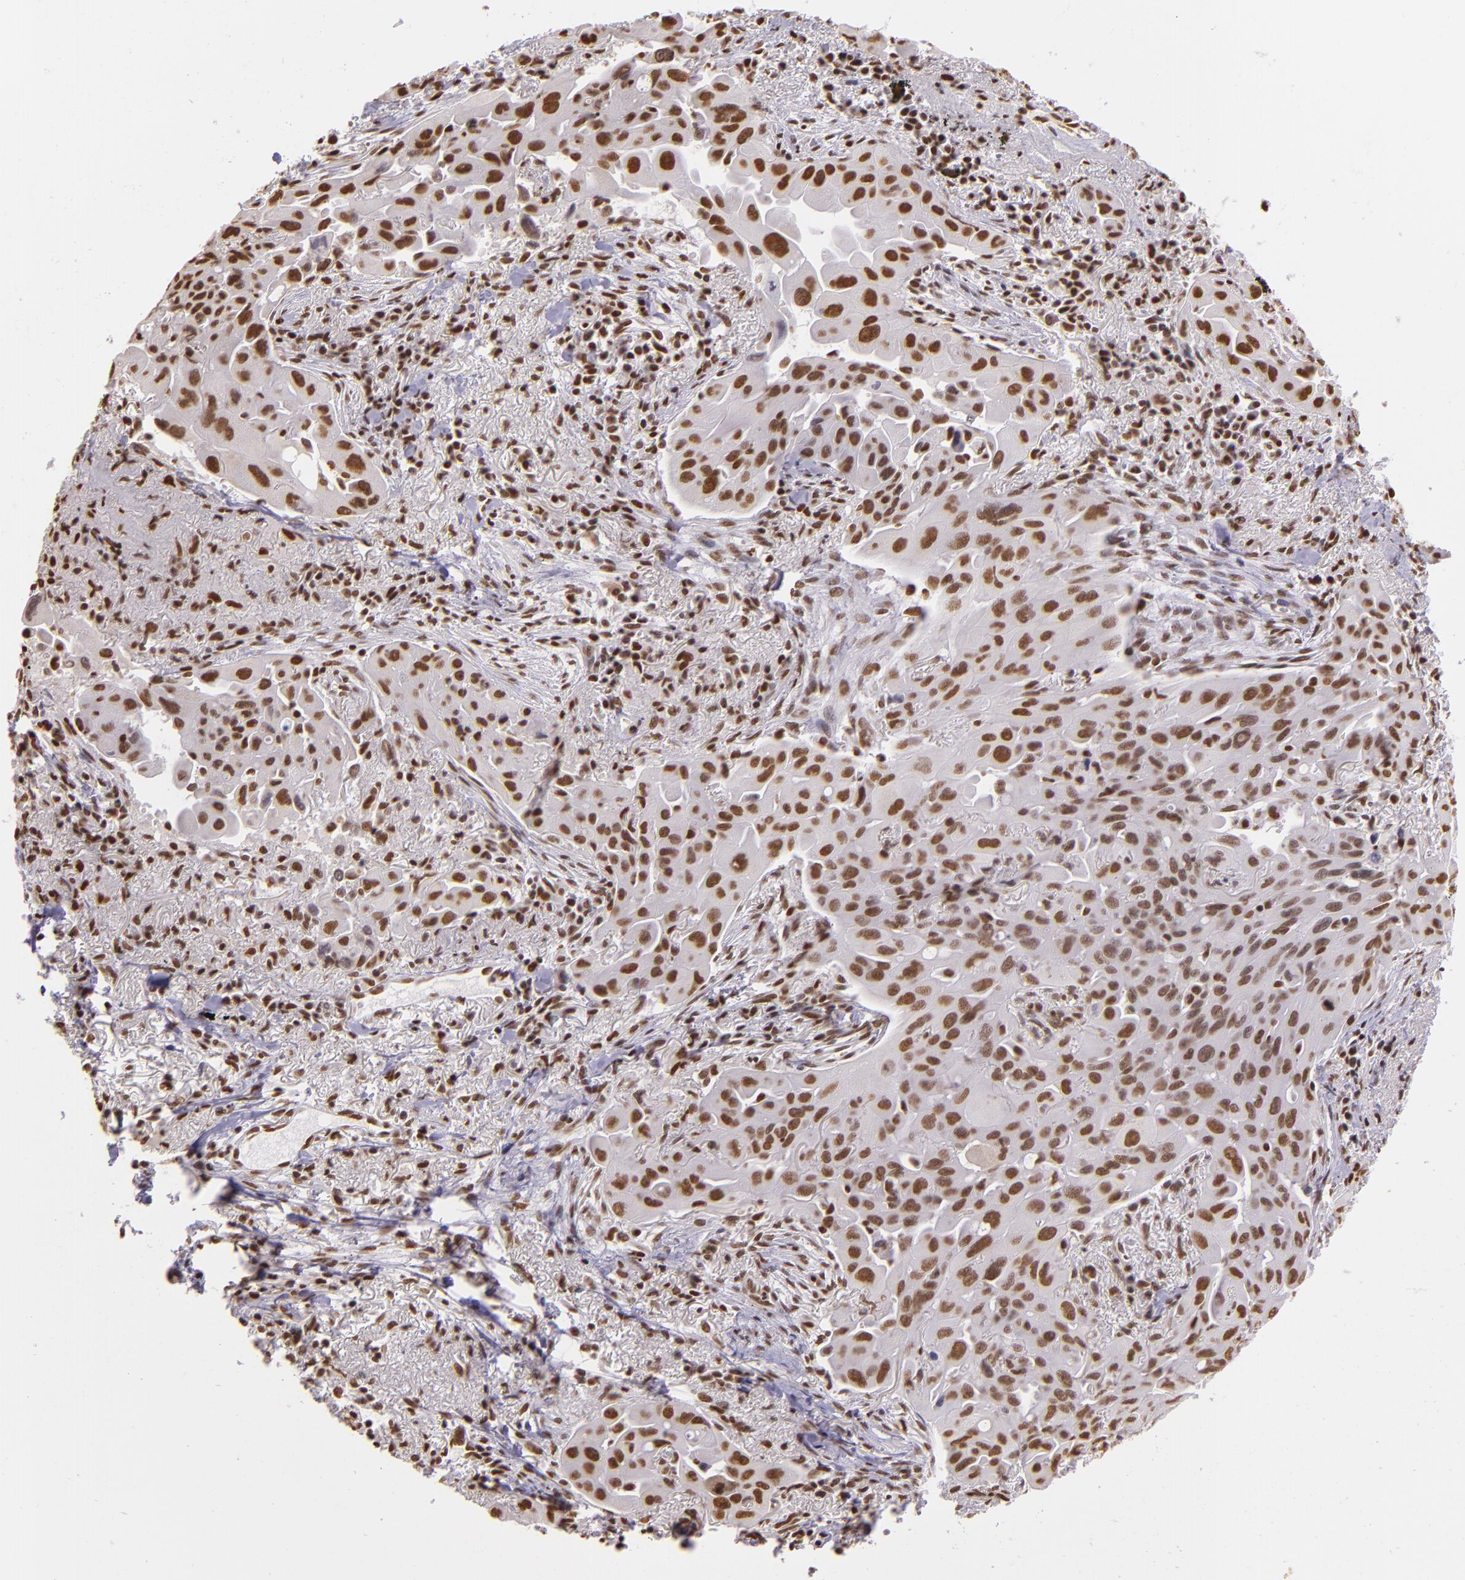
{"staining": {"intensity": "moderate", "quantity": ">75%", "location": "nuclear"}, "tissue": "lung cancer", "cell_type": "Tumor cells", "image_type": "cancer", "snomed": [{"axis": "morphology", "description": "Adenocarcinoma, NOS"}, {"axis": "topography", "description": "Lung"}], "caption": "A medium amount of moderate nuclear expression is appreciated in approximately >75% of tumor cells in adenocarcinoma (lung) tissue.", "gene": "USF1", "patient": {"sex": "male", "age": 68}}